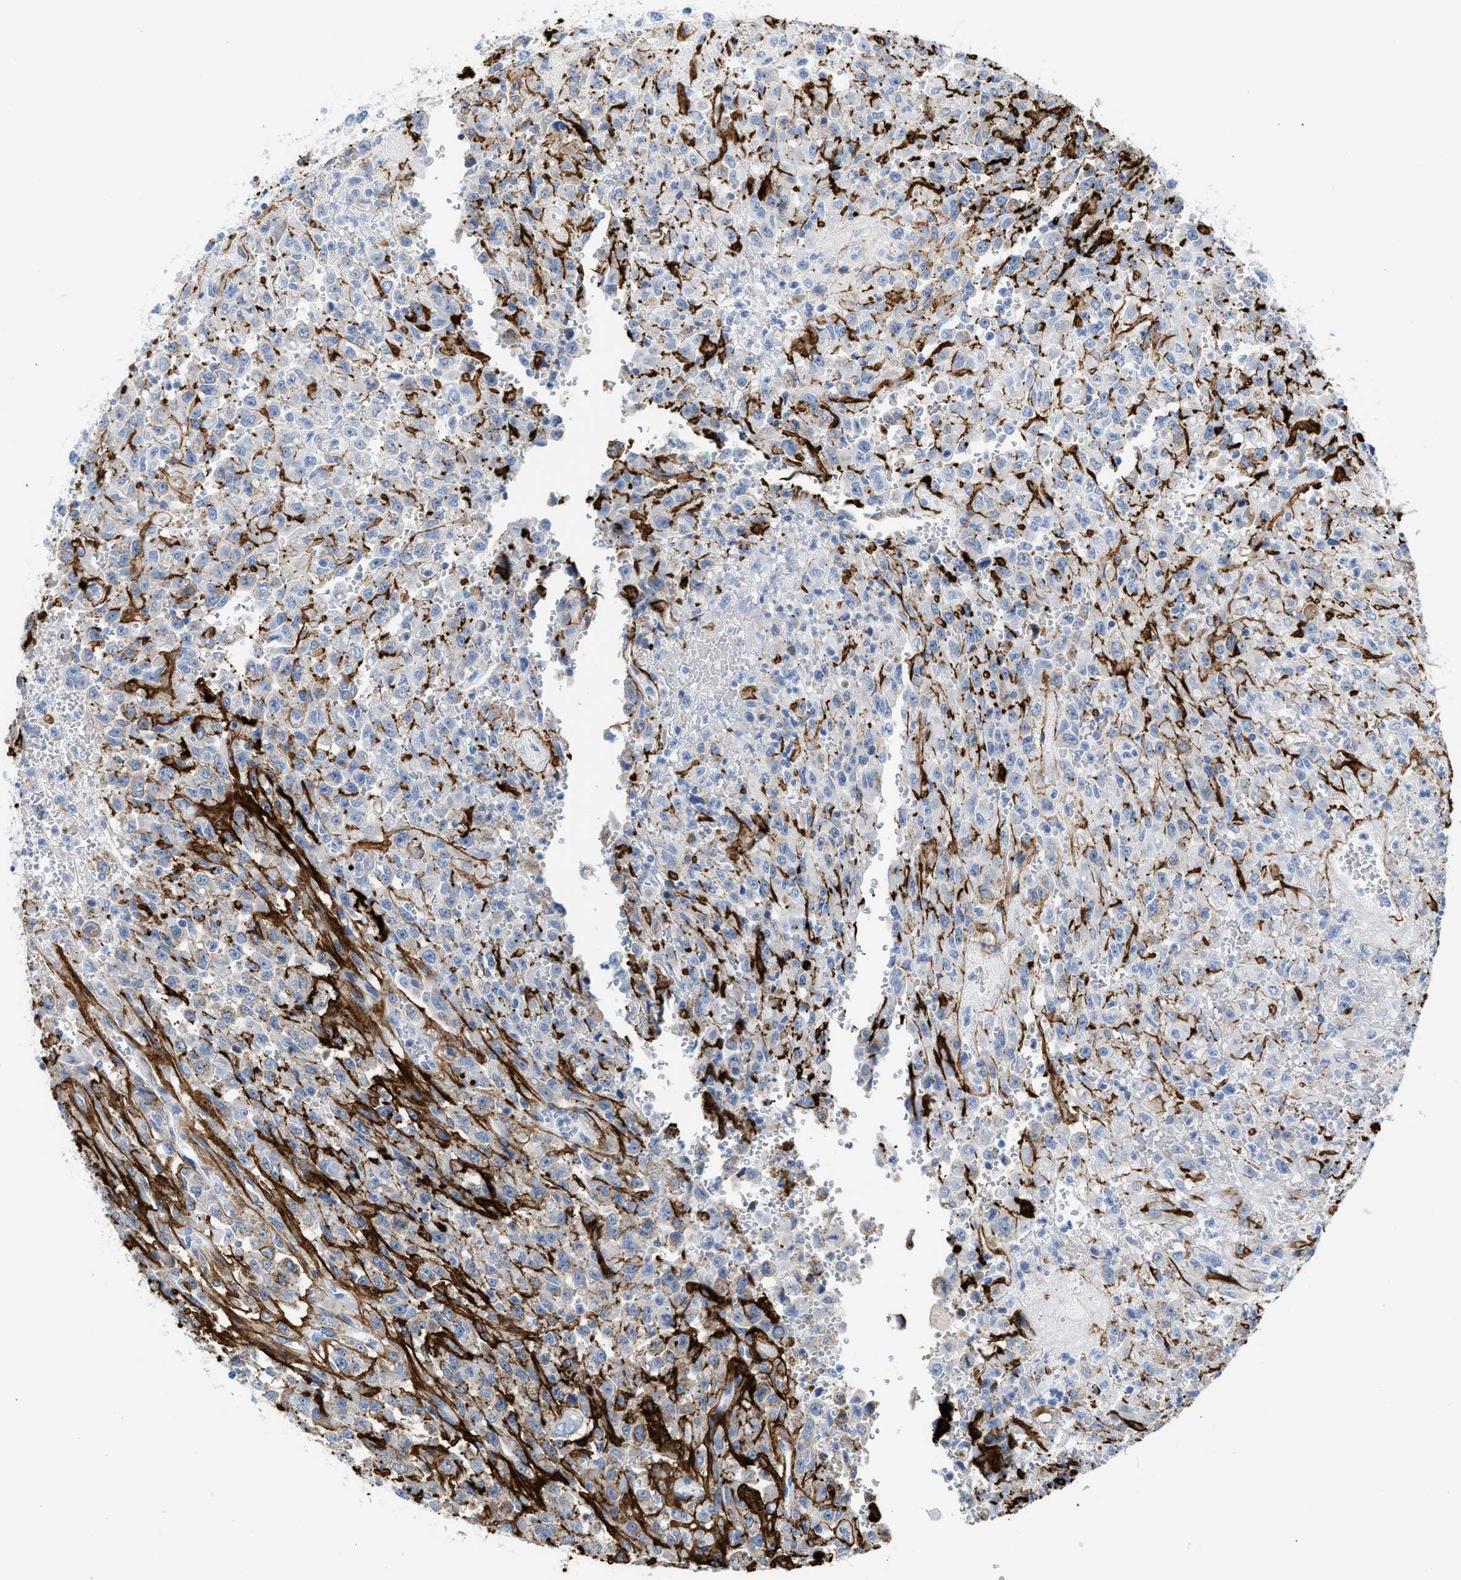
{"staining": {"intensity": "weak", "quantity": "<25%", "location": "cytoplasmic/membranous"}, "tissue": "urothelial cancer", "cell_type": "Tumor cells", "image_type": "cancer", "snomed": [{"axis": "morphology", "description": "Urothelial carcinoma, High grade"}, {"axis": "topography", "description": "Urinary bladder"}], "caption": "Micrograph shows no significant protein expression in tumor cells of high-grade urothelial carcinoma.", "gene": "TNR", "patient": {"sex": "male", "age": 46}}